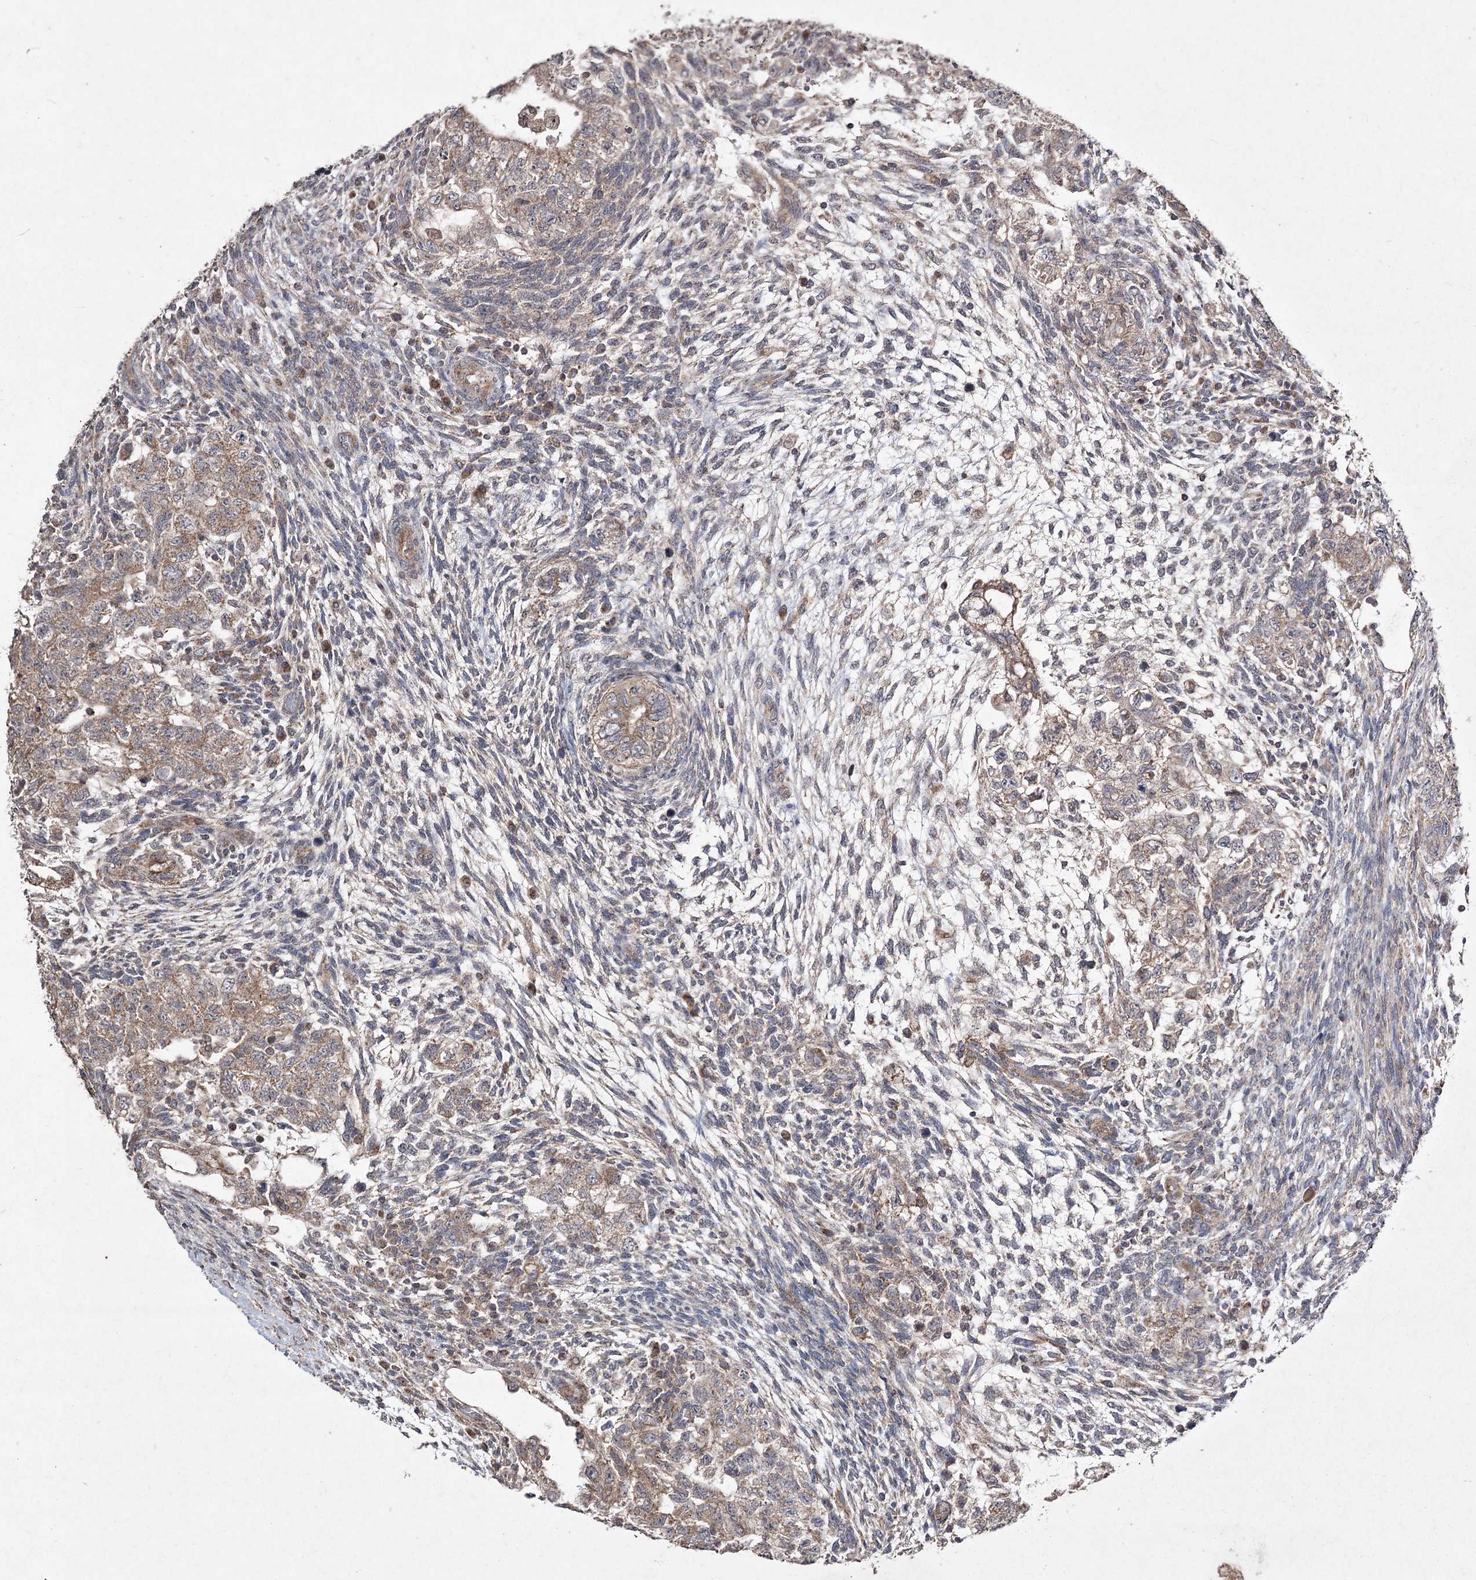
{"staining": {"intensity": "weak", "quantity": ">75%", "location": "cytoplasmic/membranous"}, "tissue": "testis cancer", "cell_type": "Tumor cells", "image_type": "cancer", "snomed": [{"axis": "morphology", "description": "Normal tissue, NOS"}, {"axis": "morphology", "description": "Carcinoma, Embryonal, NOS"}, {"axis": "topography", "description": "Testis"}], "caption": "Immunohistochemistry (IHC) image of testis cancer (embryonal carcinoma) stained for a protein (brown), which reveals low levels of weak cytoplasmic/membranous expression in approximately >75% of tumor cells.", "gene": "FANCL", "patient": {"sex": "male", "age": 36}}